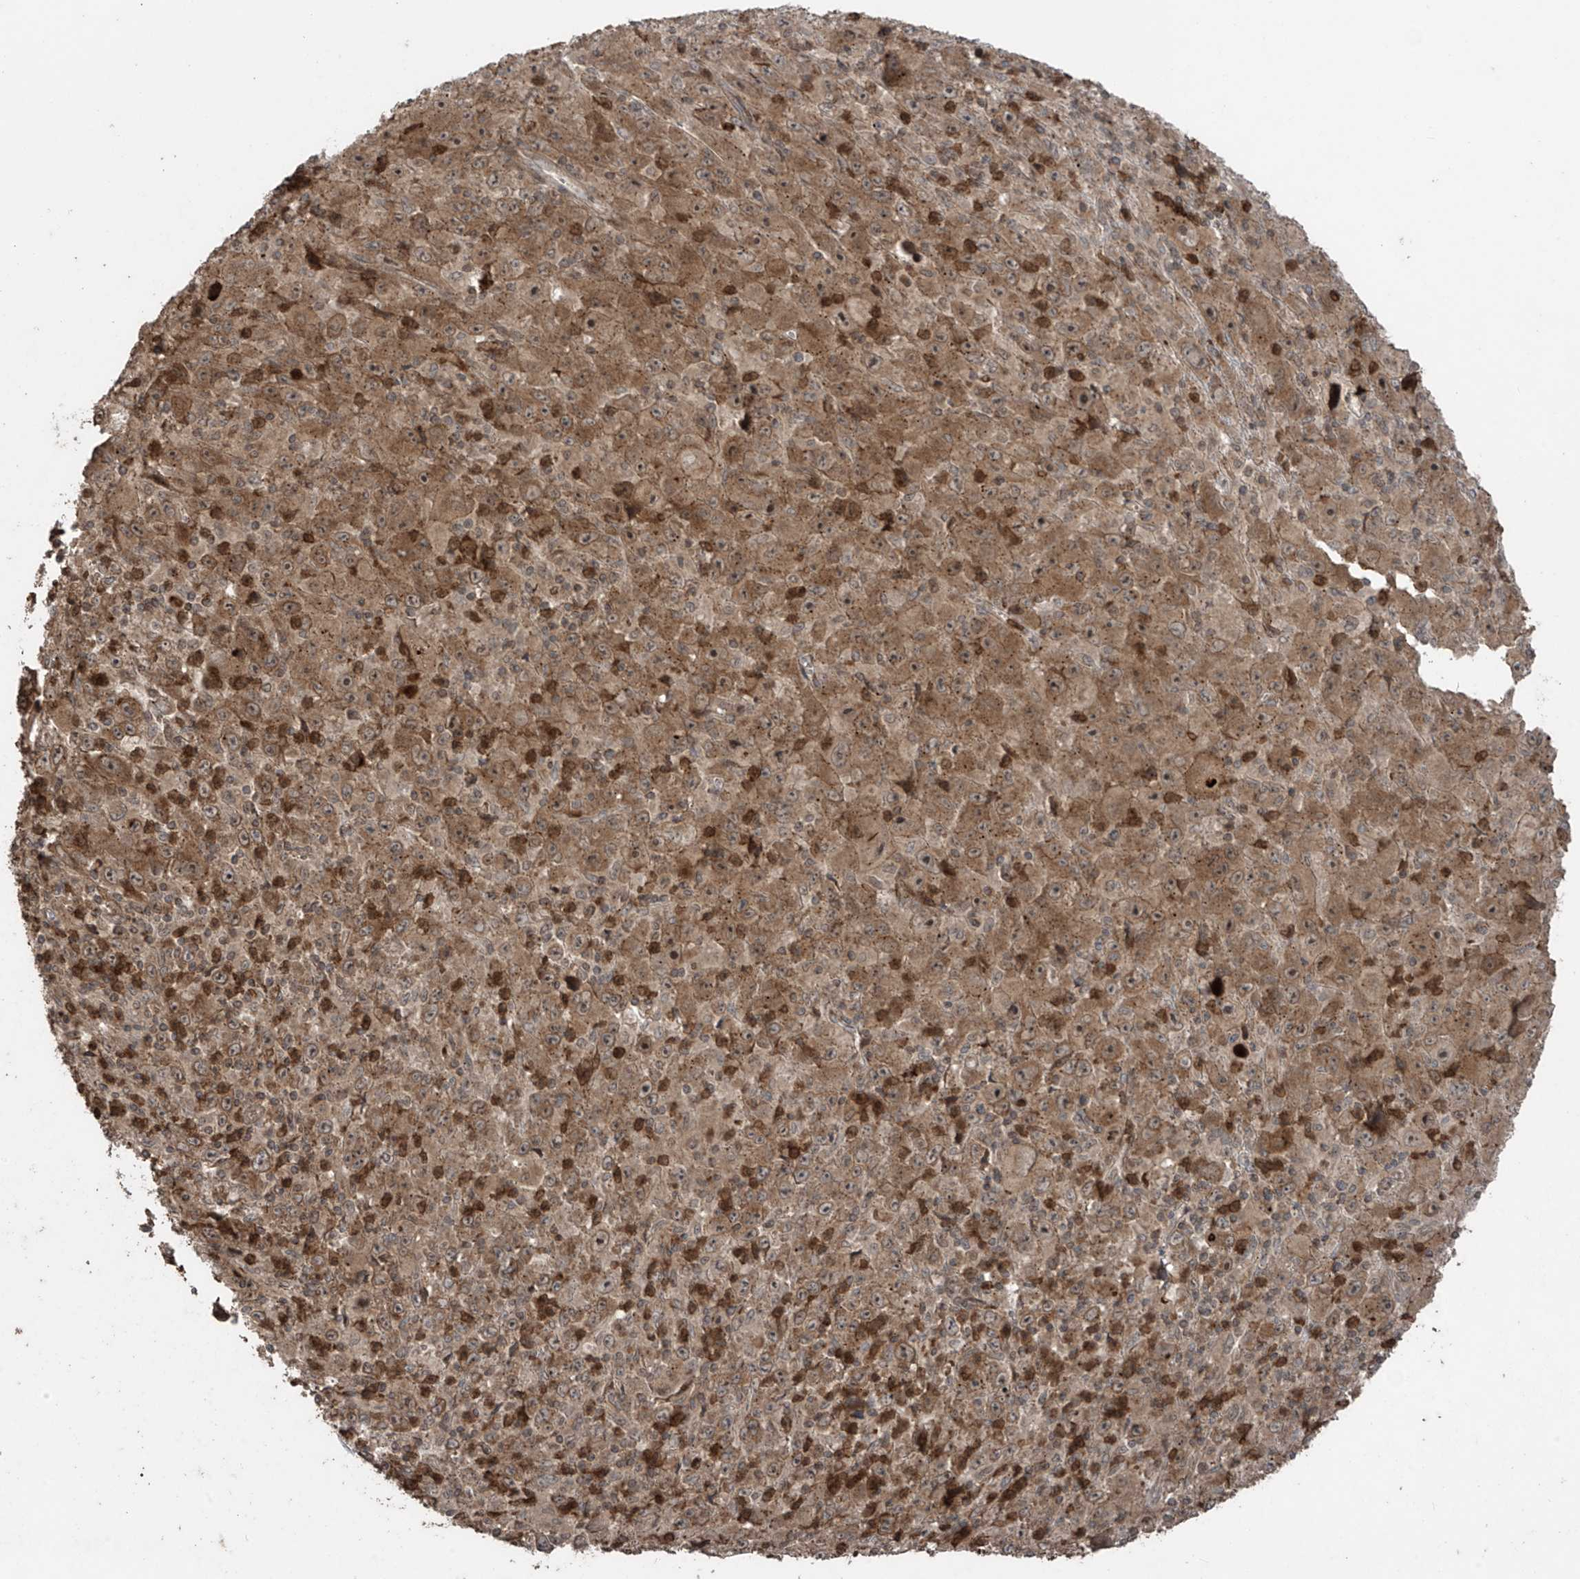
{"staining": {"intensity": "moderate", "quantity": ">75%", "location": "cytoplasmic/membranous"}, "tissue": "melanoma", "cell_type": "Tumor cells", "image_type": "cancer", "snomed": [{"axis": "morphology", "description": "Malignant melanoma, Metastatic site"}, {"axis": "topography", "description": "Skin"}], "caption": "Immunohistochemical staining of human malignant melanoma (metastatic site) reveals medium levels of moderate cytoplasmic/membranous positivity in approximately >75% of tumor cells. (brown staining indicates protein expression, while blue staining denotes nuclei).", "gene": "PGPEP1", "patient": {"sex": "female", "age": 56}}